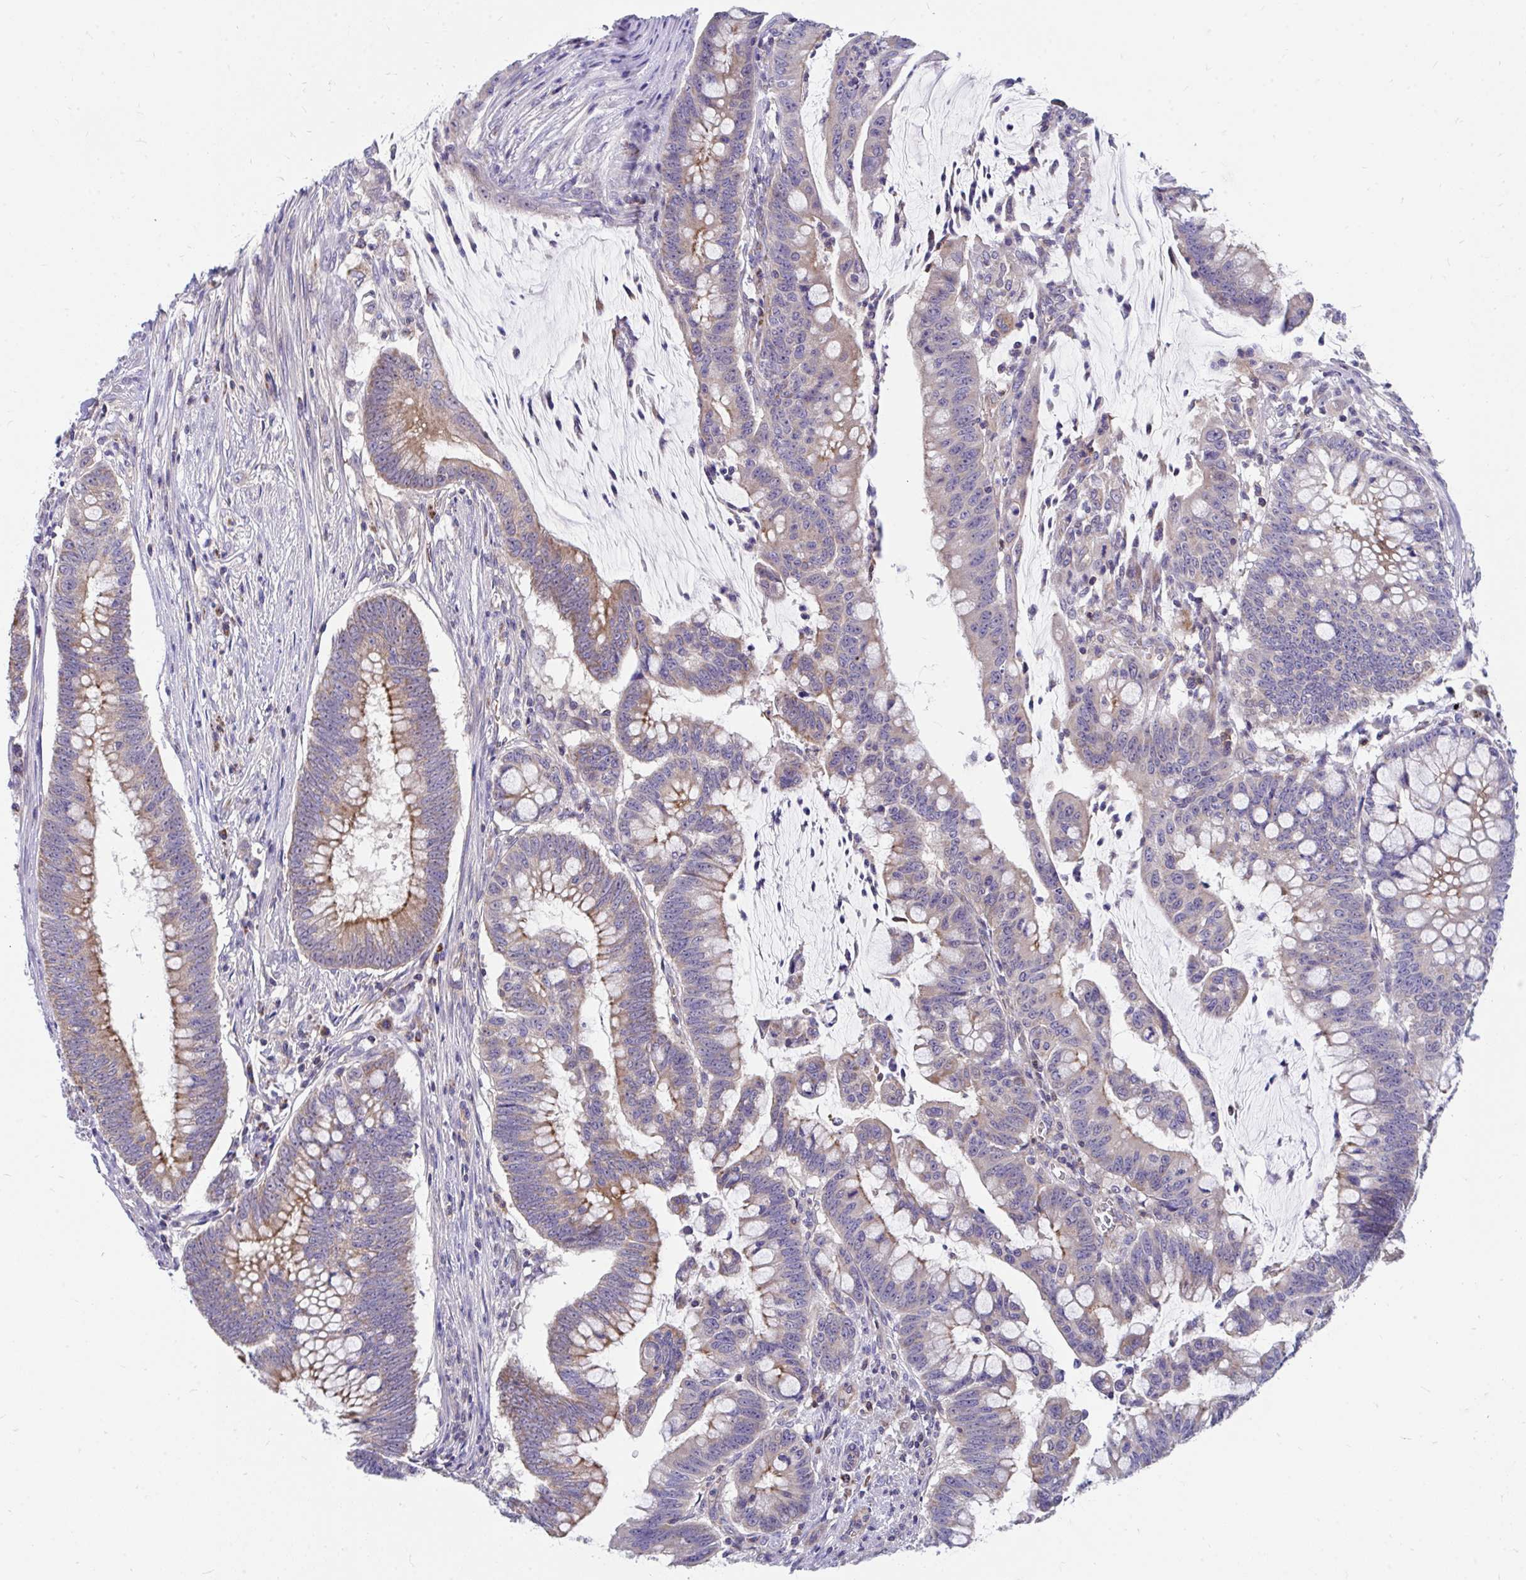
{"staining": {"intensity": "moderate", "quantity": "25%-75%", "location": "cytoplasmic/membranous"}, "tissue": "colorectal cancer", "cell_type": "Tumor cells", "image_type": "cancer", "snomed": [{"axis": "morphology", "description": "Adenocarcinoma, NOS"}, {"axis": "topography", "description": "Colon"}], "caption": "Immunohistochemical staining of human adenocarcinoma (colorectal) displays medium levels of moderate cytoplasmic/membranous protein staining in approximately 25%-75% of tumor cells.", "gene": "FHIP1B", "patient": {"sex": "male", "age": 62}}